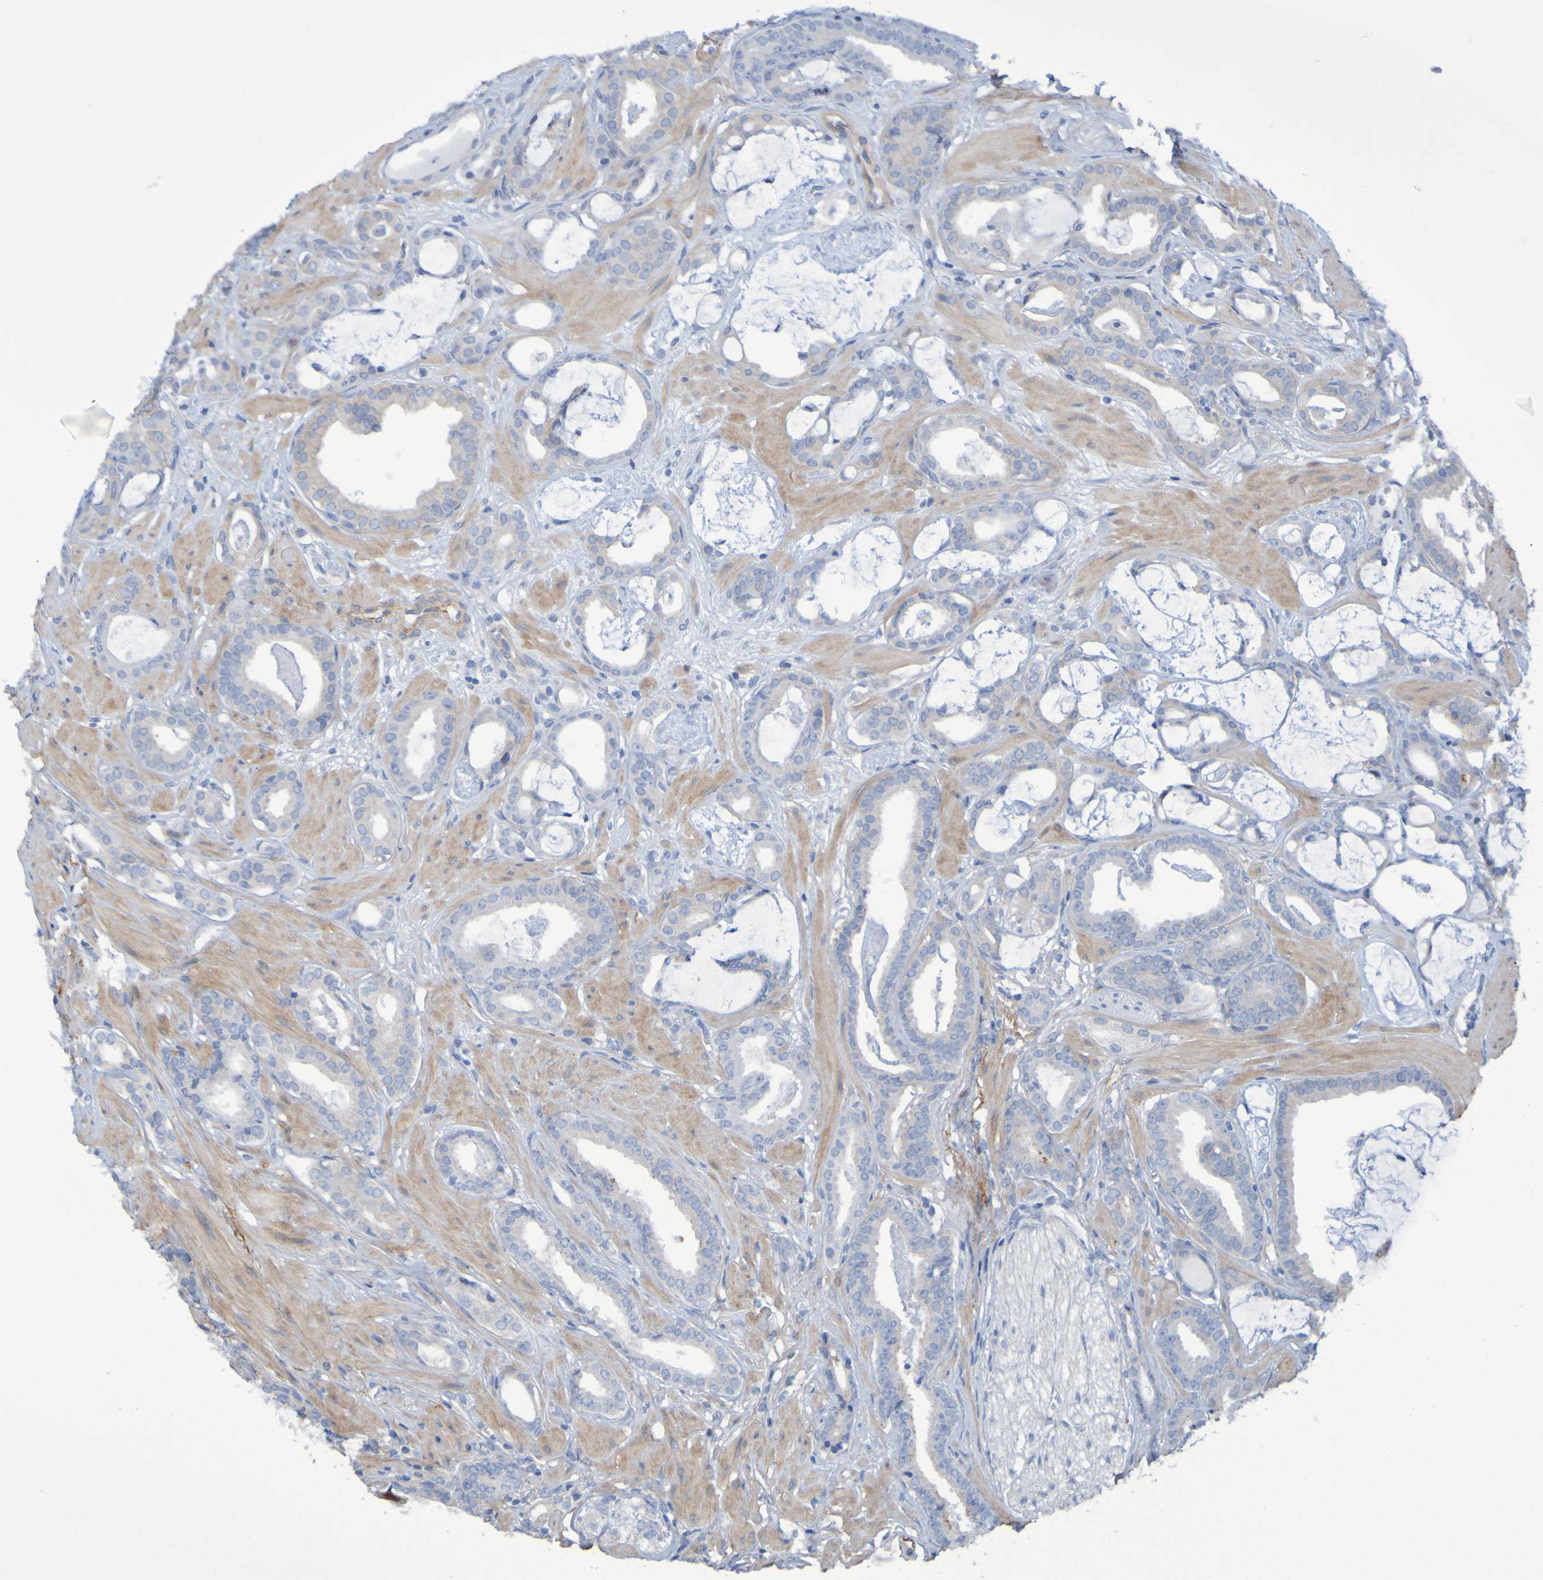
{"staining": {"intensity": "negative", "quantity": "none", "location": "none"}, "tissue": "prostate cancer", "cell_type": "Tumor cells", "image_type": "cancer", "snomed": [{"axis": "morphology", "description": "Adenocarcinoma, Low grade"}, {"axis": "topography", "description": "Prostate"}], "caption": "Histopathology image shows no protein positivity in tumor cells of low-grade adenocarcinoma (prostate) tissue.", "gene": "LPP", "patient": {"sex": "male", "age": 53}}